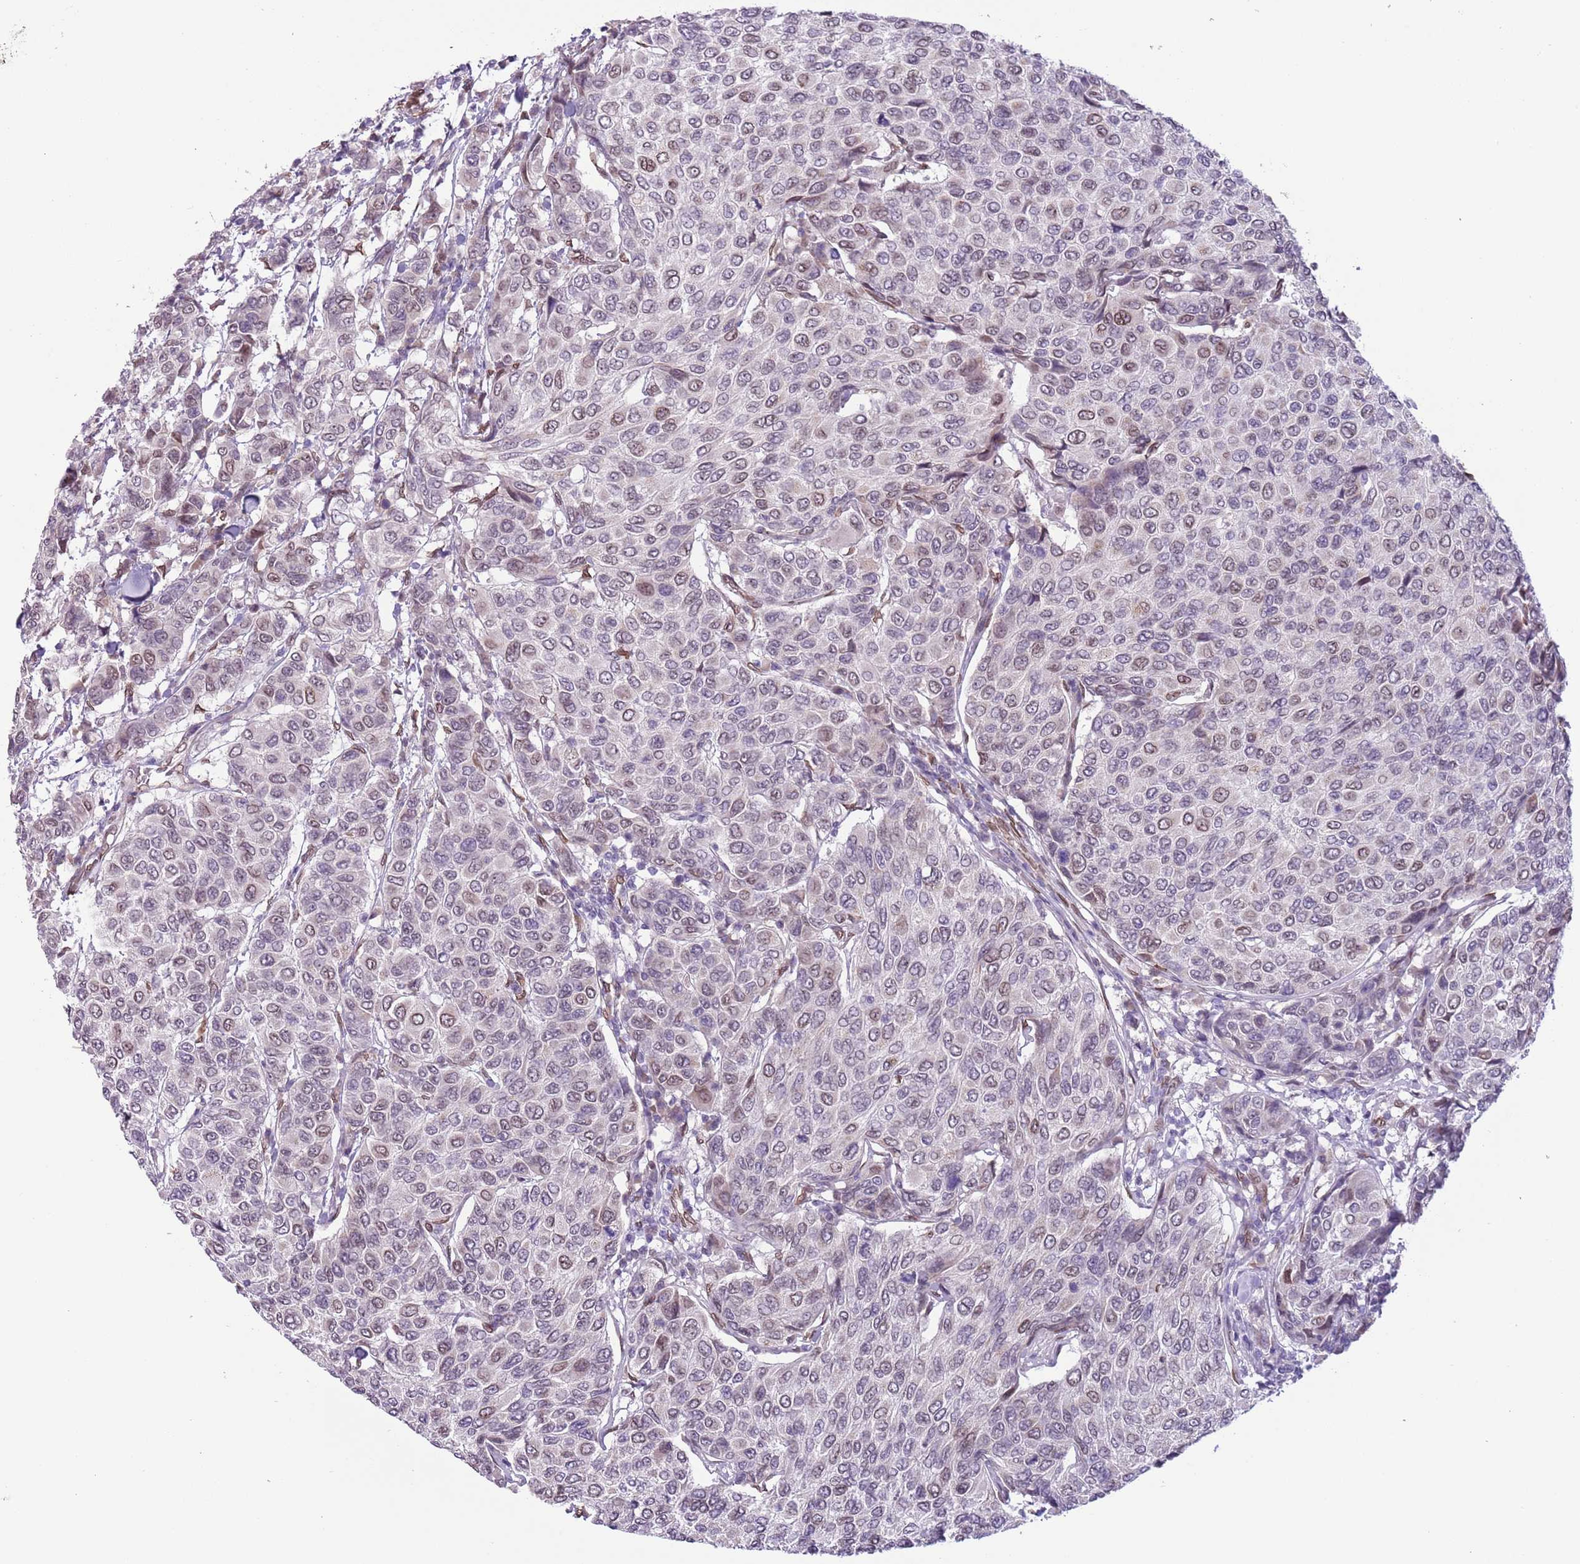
{"staining": {"intensity": "weak", "quantity": "25%-75%", "location": "cytoplasmic/membranous,nuclear"}, "tissue": "breast cancer", "cell_type": "Tumor cells", "image_type": "cancer", "snomed": [{"axis": "morphology", "description": "Duct carcinoma"}, {"axis": "topography", "description": "Breast"}], "caption": "Immunohistochemistry image of human breast cancer (infiltrating ductal carcinoma) stained for a protein (brown), which reveals low levels of weak cytoplasmic/membranous and nuclear expression in about 25%-75% of tumor cells.", "gene": "ZGLP1", "patient": {"sex": "female", "age": 55}}